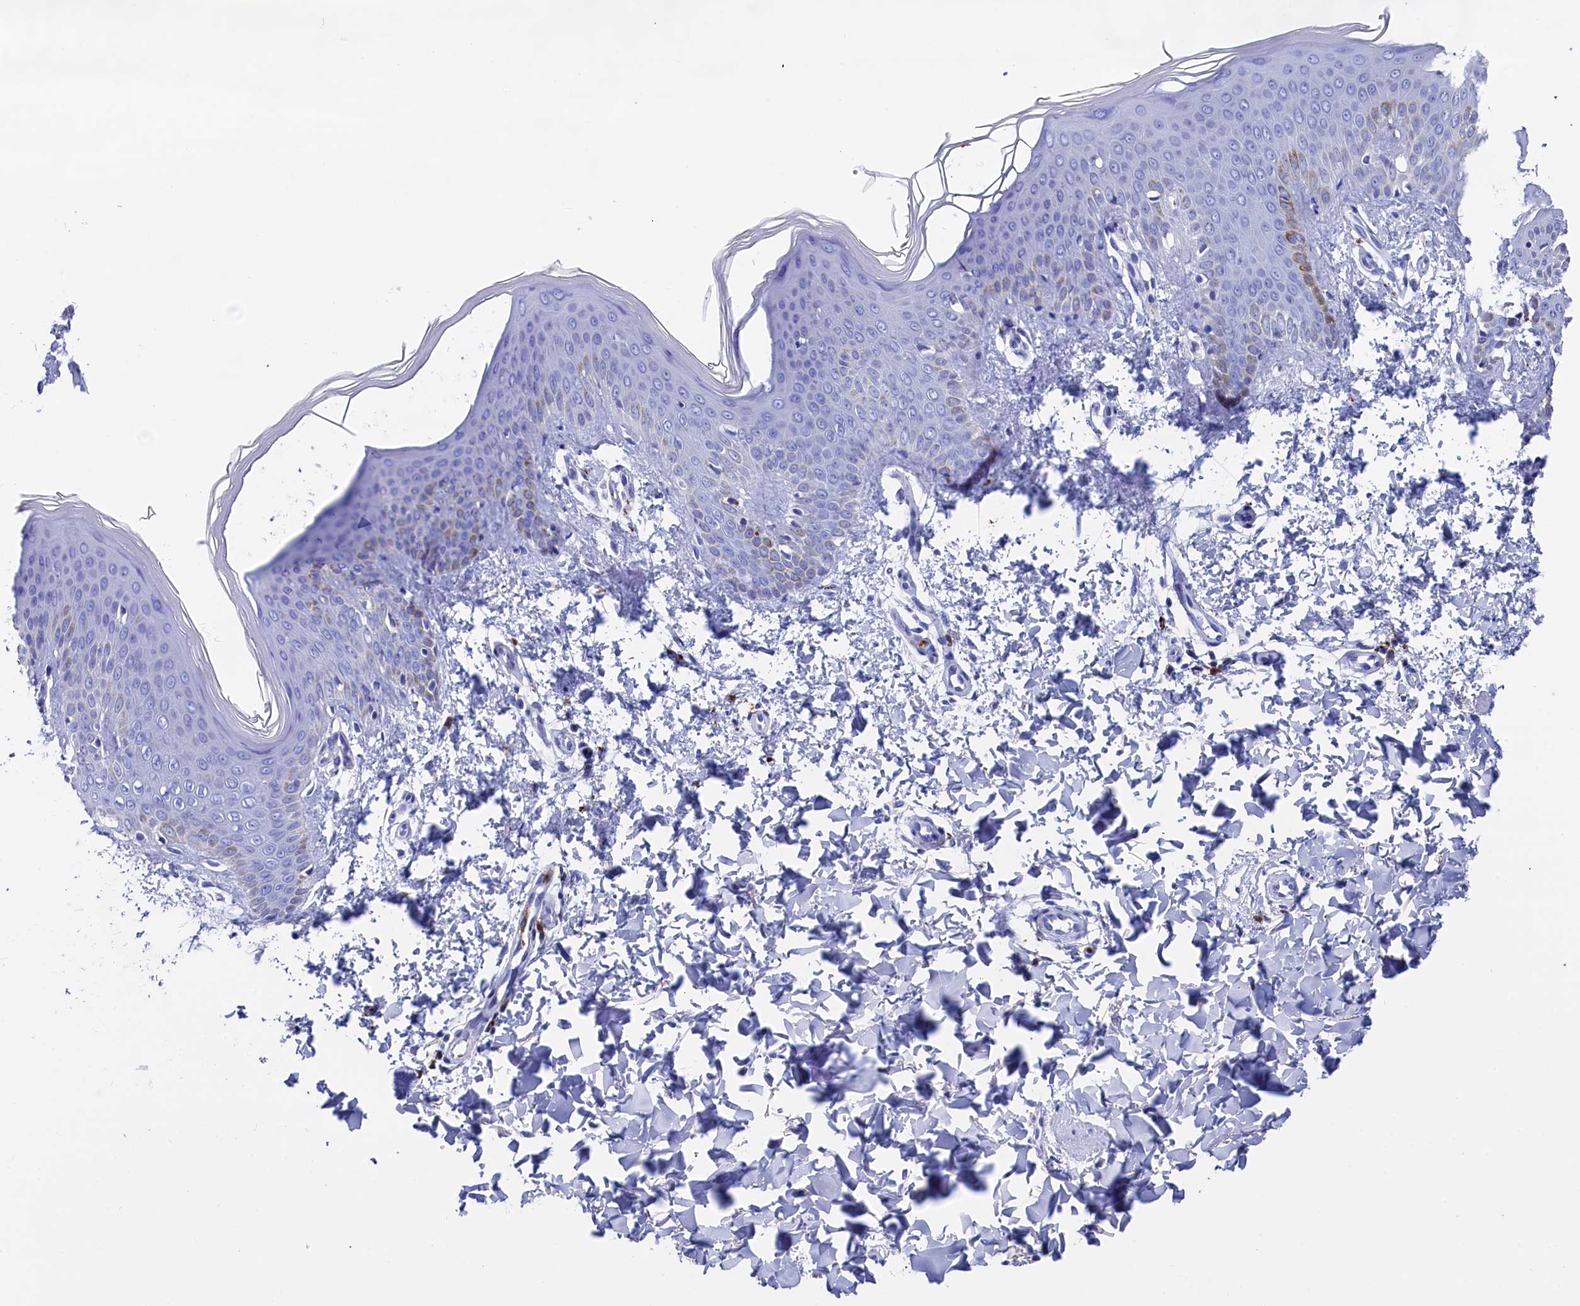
{"staining": {"intensity": "negative", "quantity": "none", "location": "none"}, "tissue": "skin", "cell_type": "Fibroblasts", "image_type": "normal", "snomed": [{"axis": "morphology", "description": "Normal tissue, NOS"}, {"axis": "topography", "description": "Skin"}], "caption": "Immunohistochemical staining of unremarkable human skin demonstrates no significant positivity in fibroblasts. (DAB immunohistochemistry (IHC), high magnification).", "gene": "PLAC8", "patient": {"sex": "male", "age": 36}}